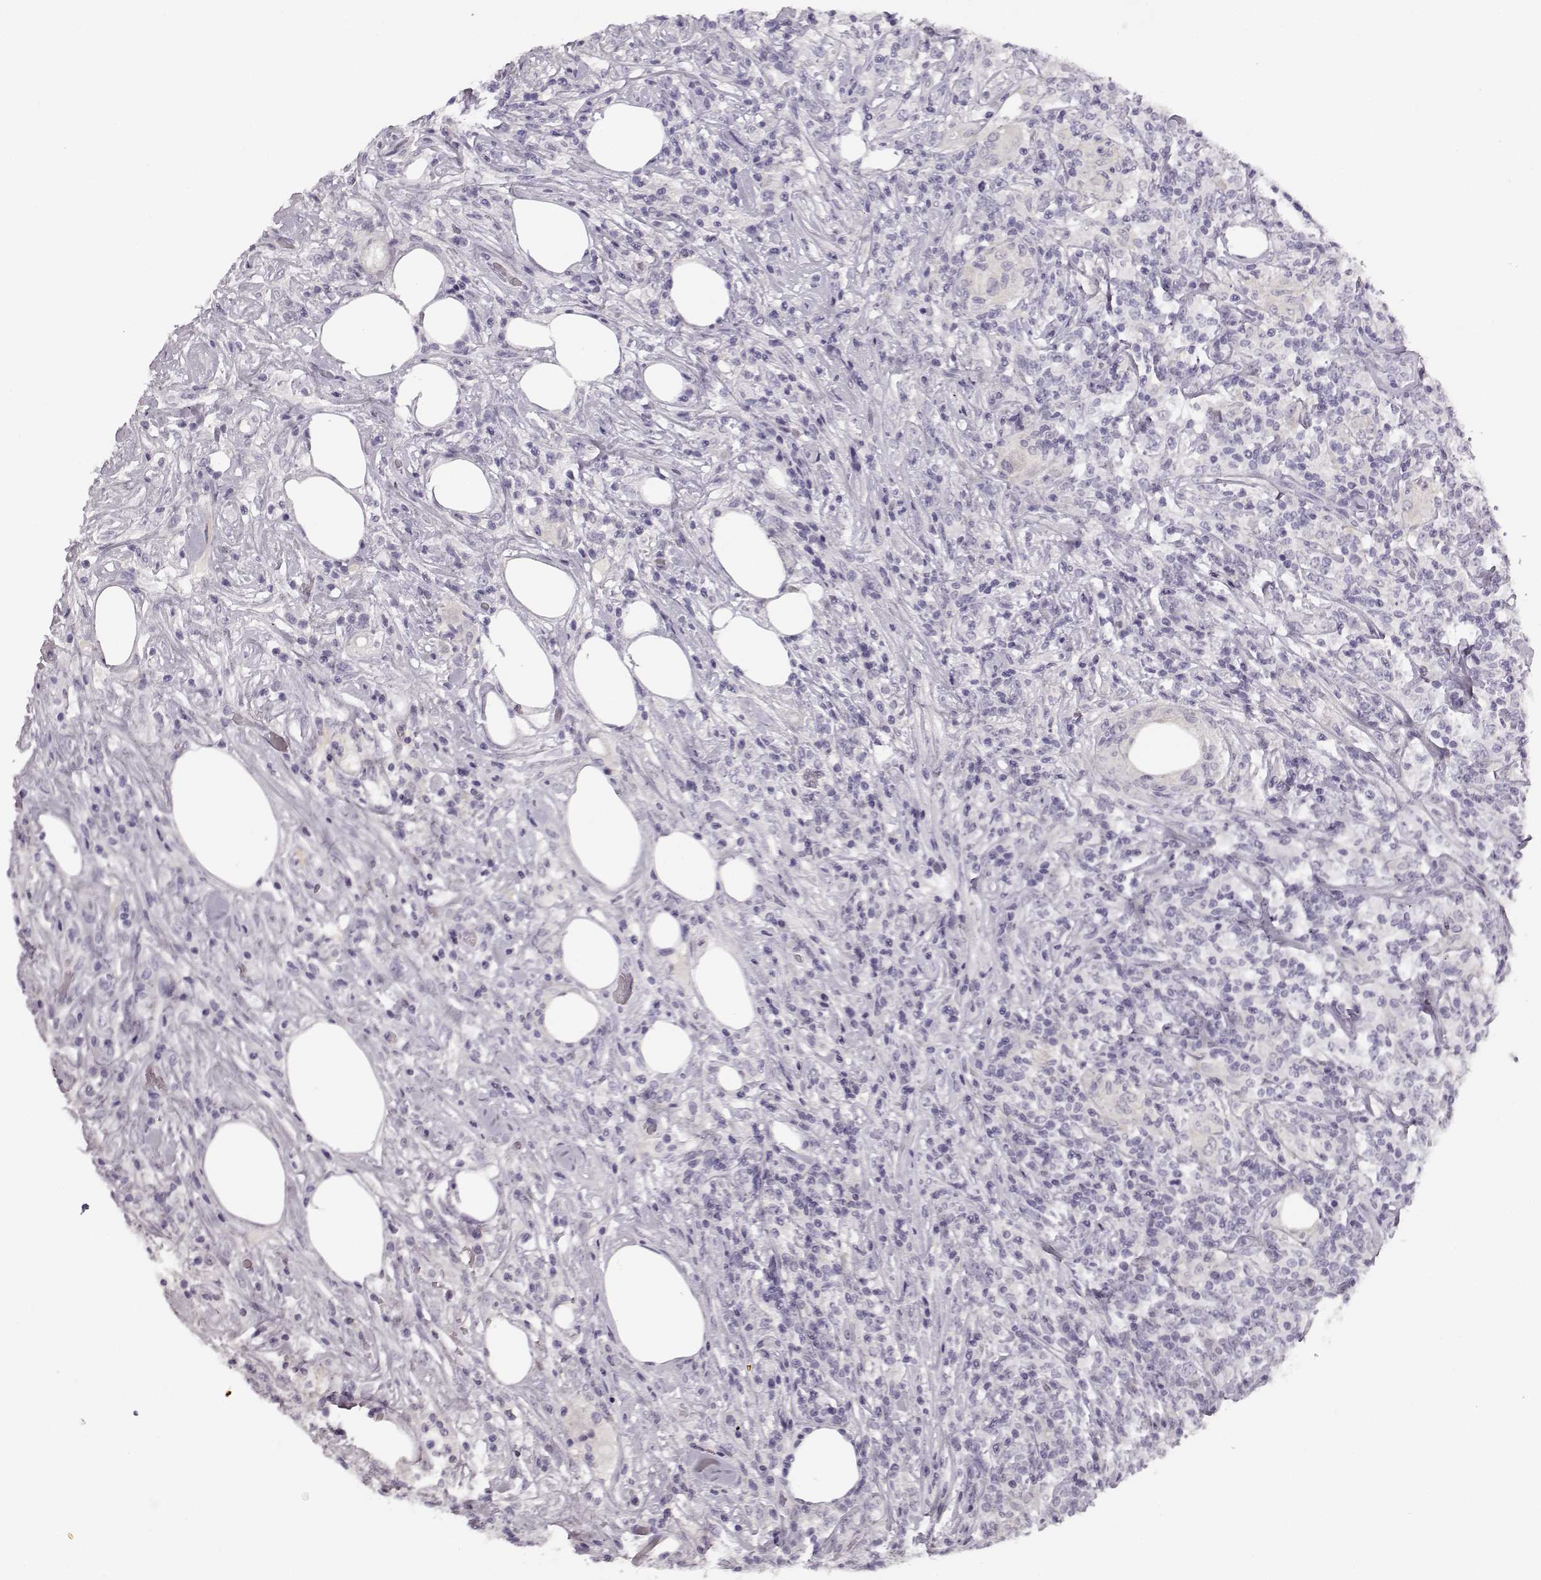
{"staining": {"intensity": "negative", "quantity": "none", "location": "none"}, "tissue": "lymphoma", "cell_type": "Tumor cells", "image_type": "cancer", "snomed": [{"axis": "morphology", "description": "Malignant lymphoma, non-Hodgkin's type, High grade"}, {"axis": "topography", "description": "Lymph node"}], "caption": "Histopathology image shows no protein staining in tumor cells of high-grade malignant lymphoma, non-Hodgkin's type tissue.", "gene": "KIAA0319", "patient": {"sex": "female", "age": 84}}